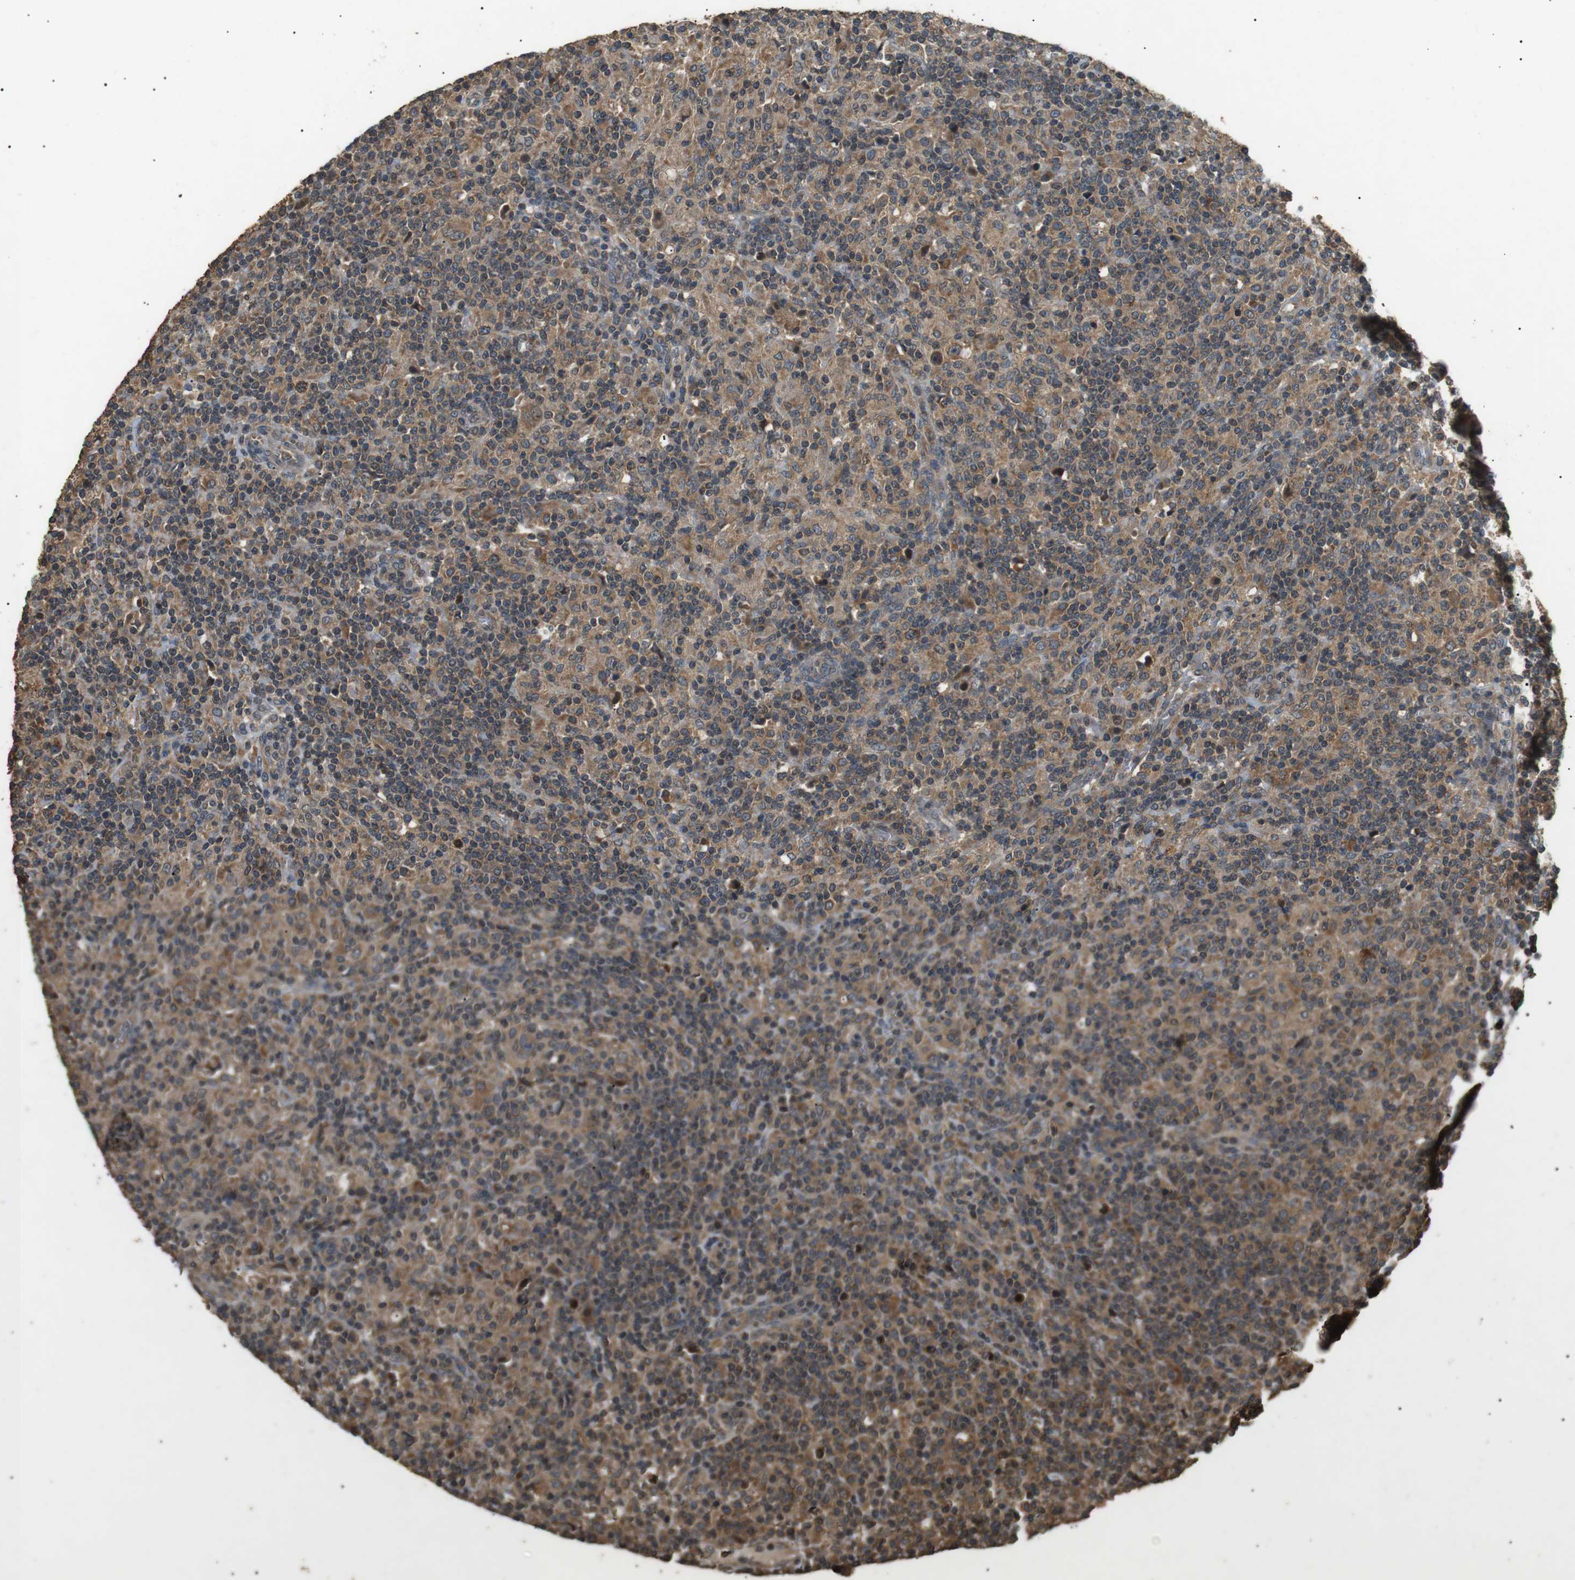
{"staining": {"intensity": "moderate", "quantity": ">75%", "location": "cytoplasmic/membranous"}, "tissue": "lymphoma", "cell_type": "Tumor cells", "image_type": "cancer", "snomed": [{"axis": "morphology", "description": "Hodgkin's disease, NOS"}, {"axis": "topography", "description": "Lymph node"}], "caption": "Immunohistochemical staining of lymphoma displays medium levels of moderate cytoplasmic/membranous protein expression in approximately >75% of tumor cells.", "gene": "TBC1D15", "patient": {"sex": "male", "age": 70}}